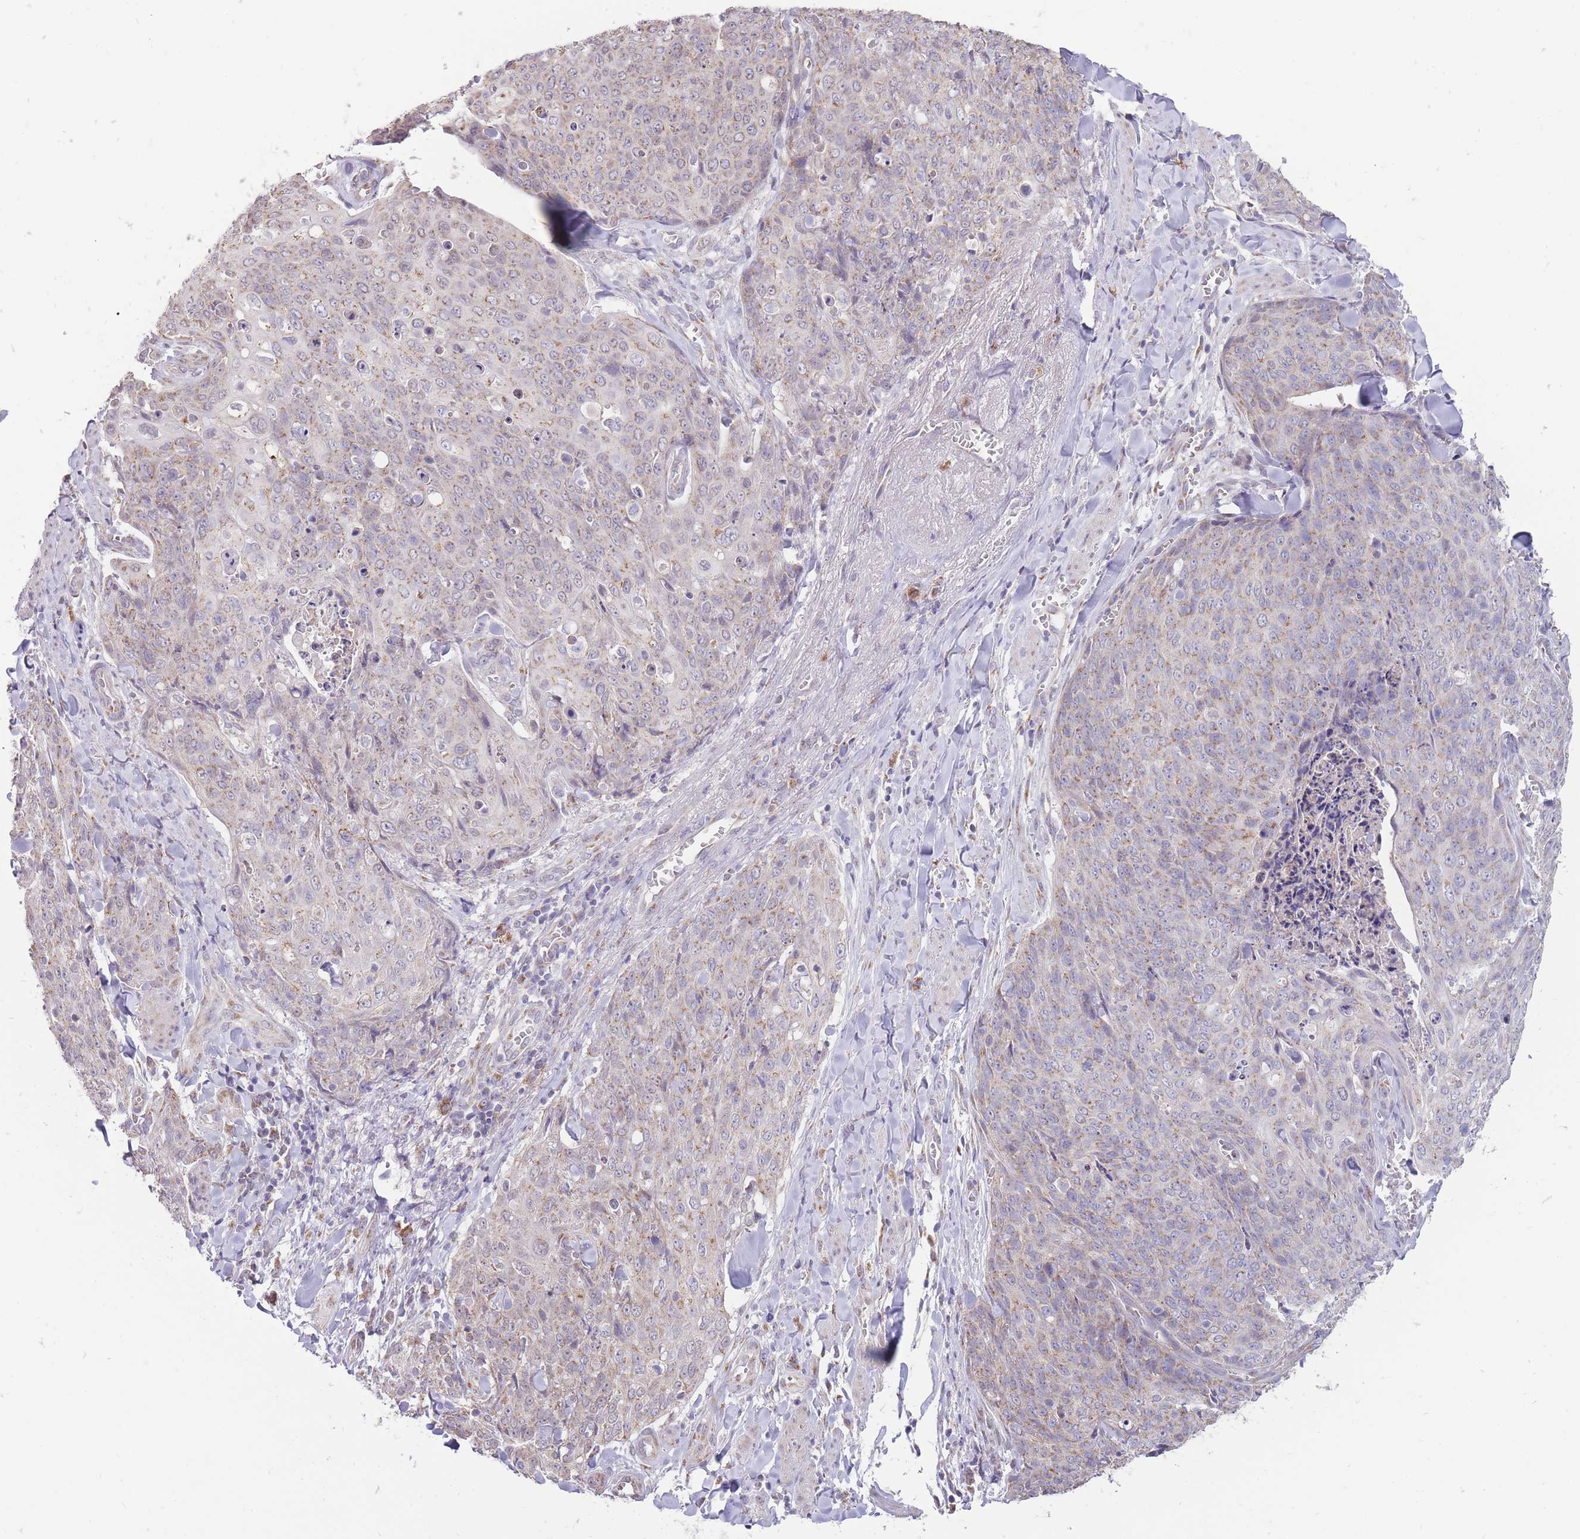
{"staining": {"intensity": "weak", "quantity": "<25%", "location": "cytoplasmic/membranous"}, "tissue": "skin cancer", "cell_type": "Tumor cells", "image_type": "cancer", "snomed": [{"axis": "morphology", "description": "Squamous cell carcinoma, NOS"}, {"axis": "topography", "description": "Skin"}, {"axis": "topography", "description": "Vulva"}], "caption": "Protein analysis of squamous cell carcinoma (skin) shows no significant positivity in tumor cells.", "gene": "NELL1", "patient": {"sex": "female", "age": 85}}